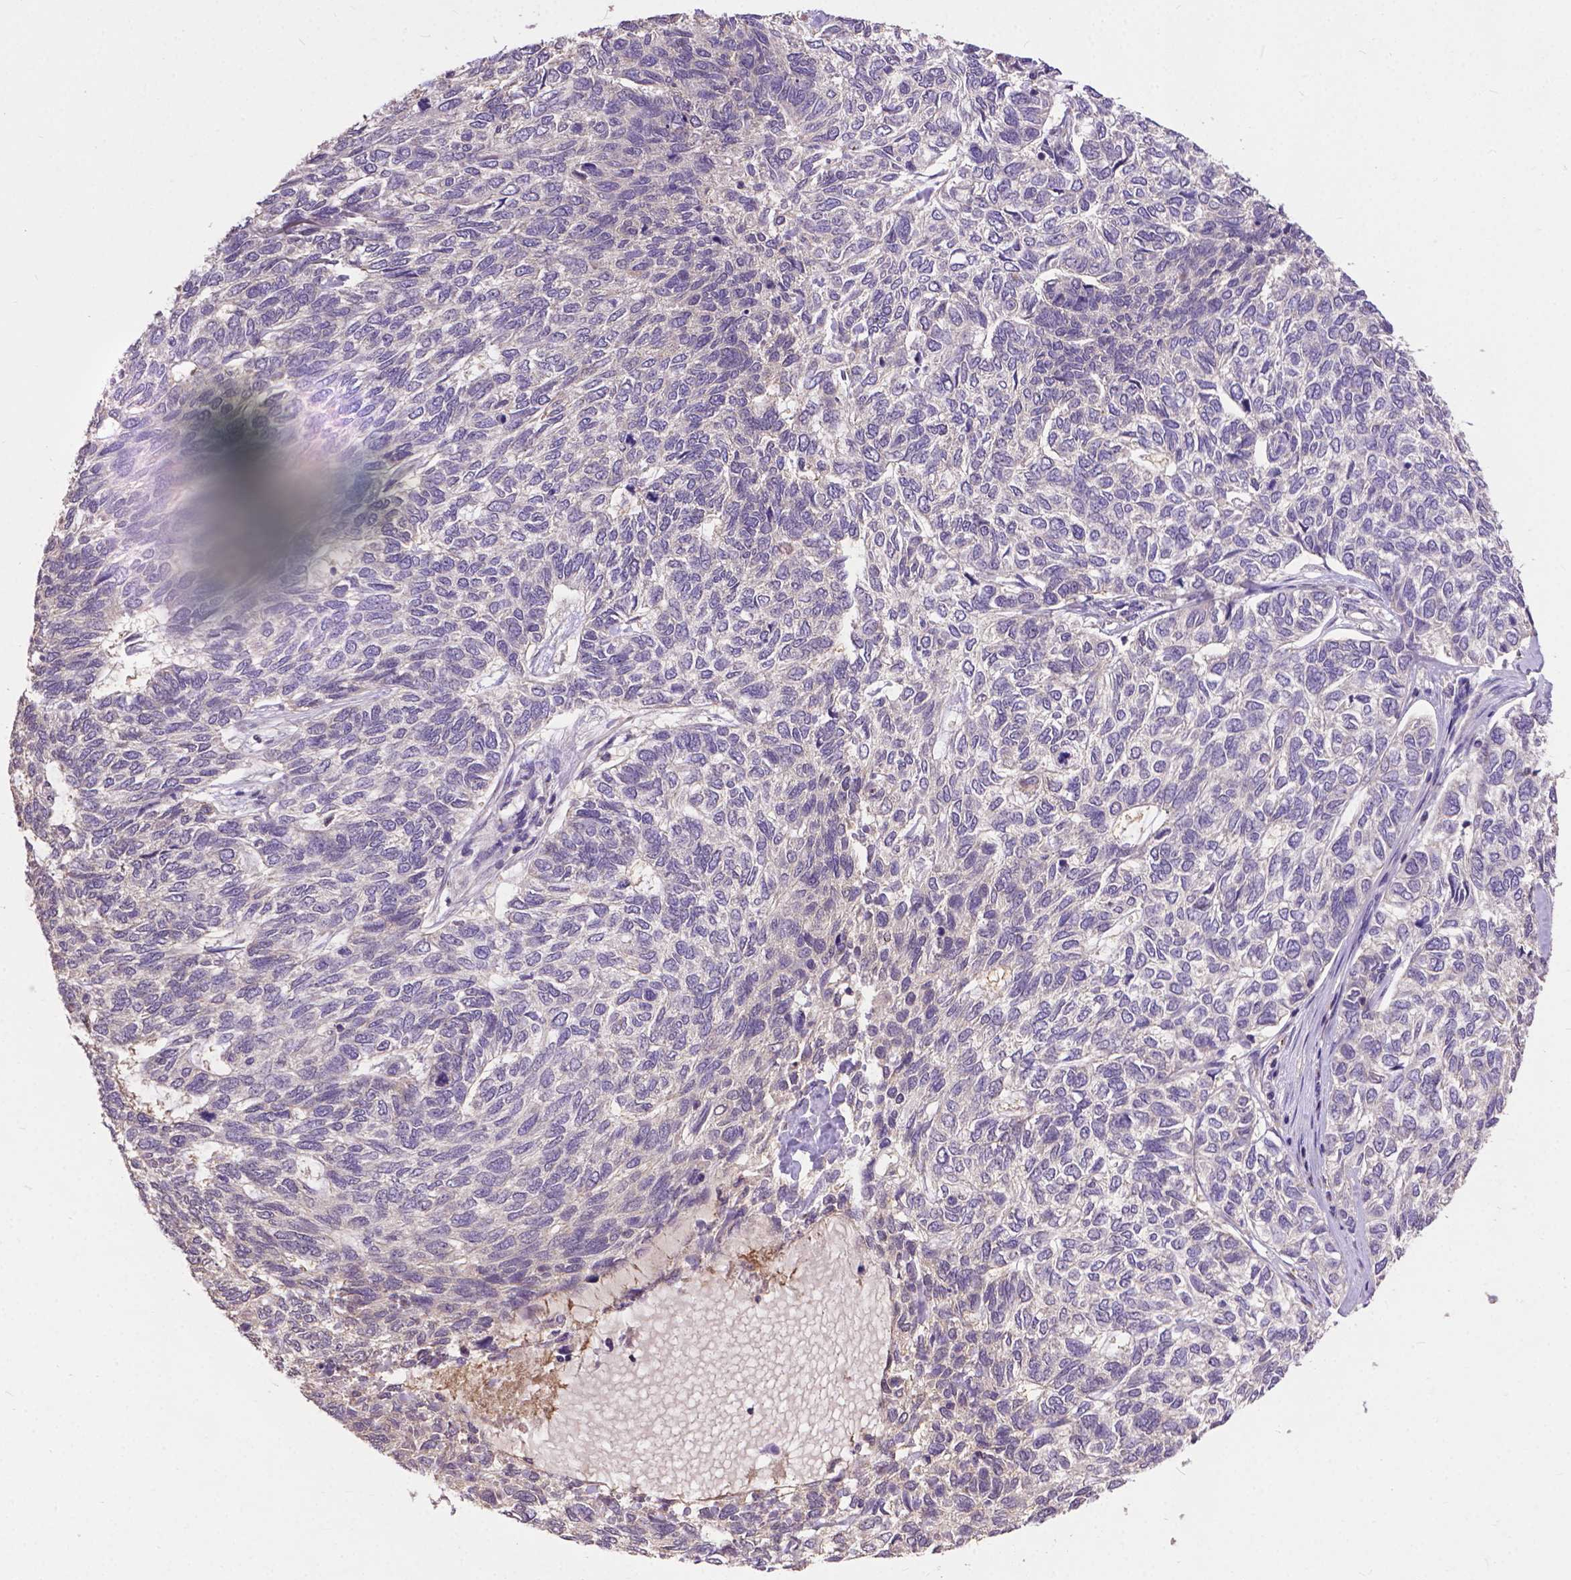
{"staining": {"intensity": "negative", "quantity": "none", "location": "none"}, "tissue": "skin cancer", "cell_type": "Tumor cells", "image_type": "cancer", "snomed": [{"axis": "morphology", "description": "Basal cell carcinoma"}, {"axis": "topography", "description": "Skin"}], "caption": "Skin cancer (basal cell carcinoma) stained for a protein using immunohistochemistry exhibits no expression tumor cells.", "gene": "ZNF337", "patient": {"sex": "female", "age": 65}}